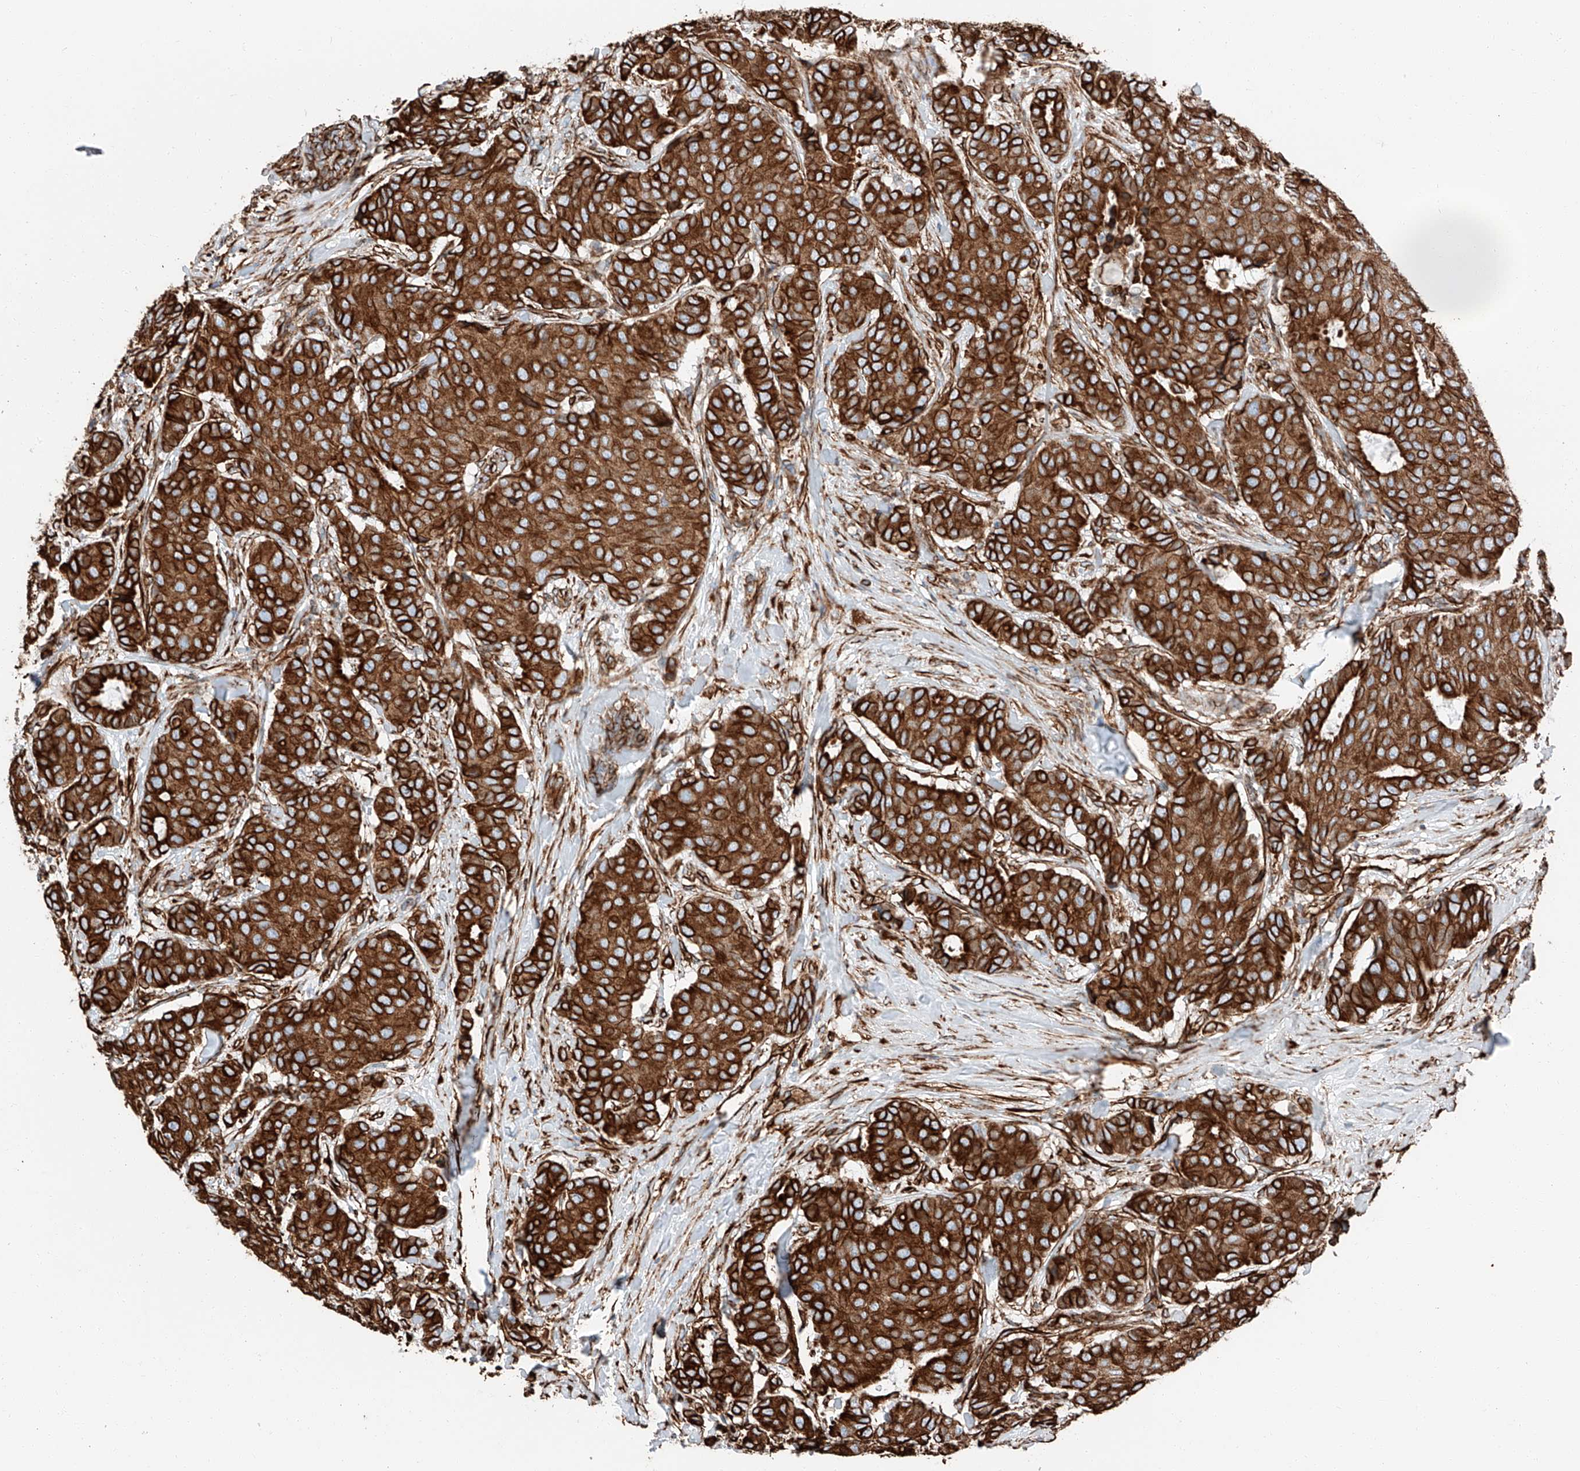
{"staining": {"intensity": "strong", "quantity": ">75%", "location": "cytoplasmic/membranous"}, "tissue": "breast cancer", "cell_type": "Tumor cells", "image_type": "cancer", "snomed": [{"axis": "morphology", "description": "Duct carcinoma"}, {"axis": "topography", "description": "Breast"}], "caption": "Protein expression analysis of human breast intraductal carcinoma reveals strong cytoplasmic/membranous staining in about >75% of tumor cells.", "gene": "ZNF804A", "patient": {"sex": "female", "age": 75}}